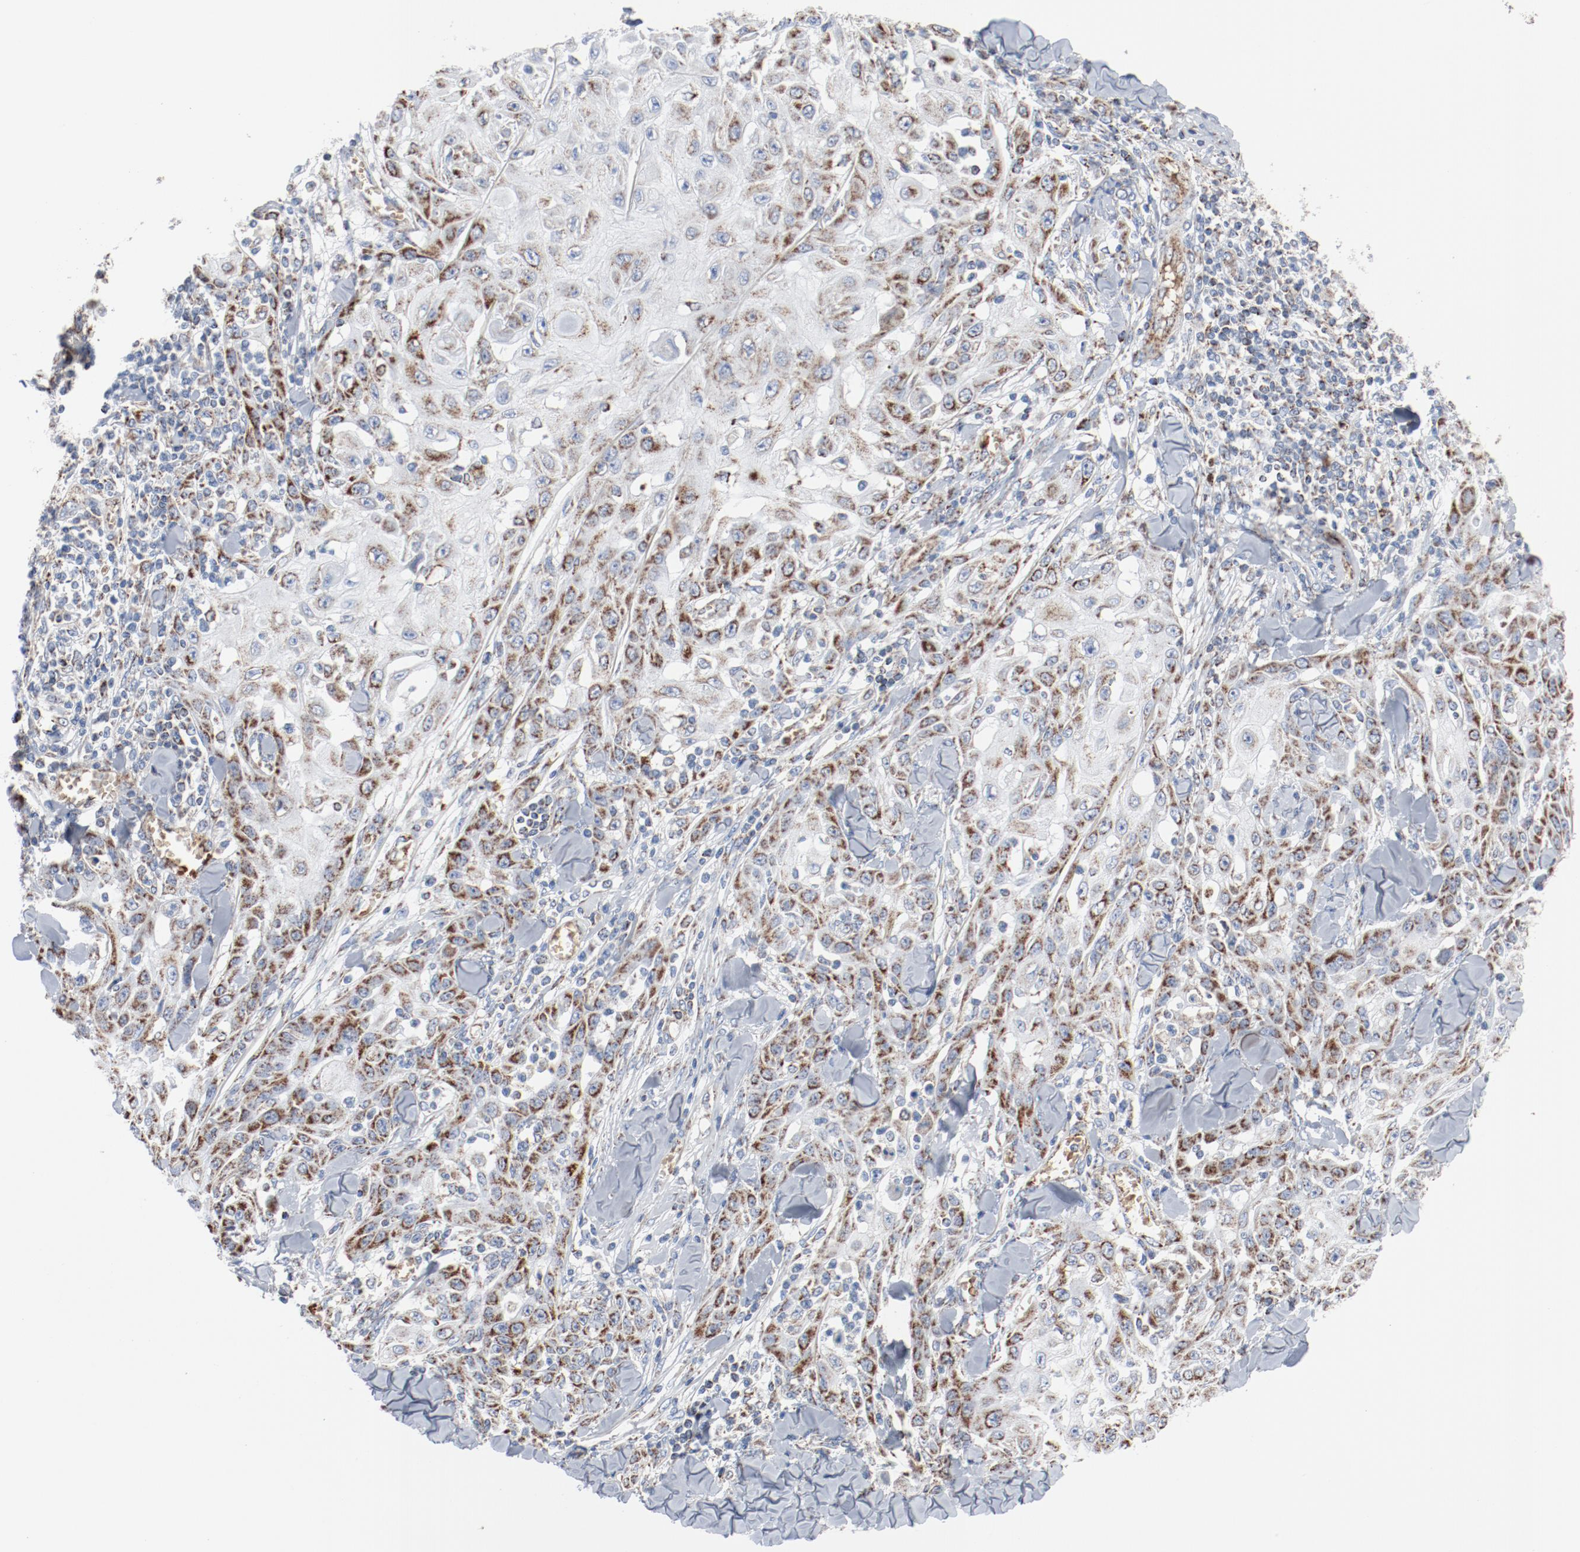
{"staining": {"intensity": "weak", "quantity": "25%-75%", "location": "cytoplasmic/membranous"}, "tissue": "skin cancer", "cell_type": "Tumor cells", "image_type": "cancer", "snomed": [{"axis": "morphology", "description": "Squamous cell carcinoma, NOS"}, {"axis": "topography", "description": "Skin"}], "caption": "Immunohistochemical staining of squamous cell carcinoma (skin) exhibits low levels of weak cytoplasmic/membranous protein positivity in about 25%-75% of tumor cells. (Brightfield microscopy of DAB IHC at high magnification).", "gene": "NDUFB8", "patient": {"sex": "male", "age": 24}}